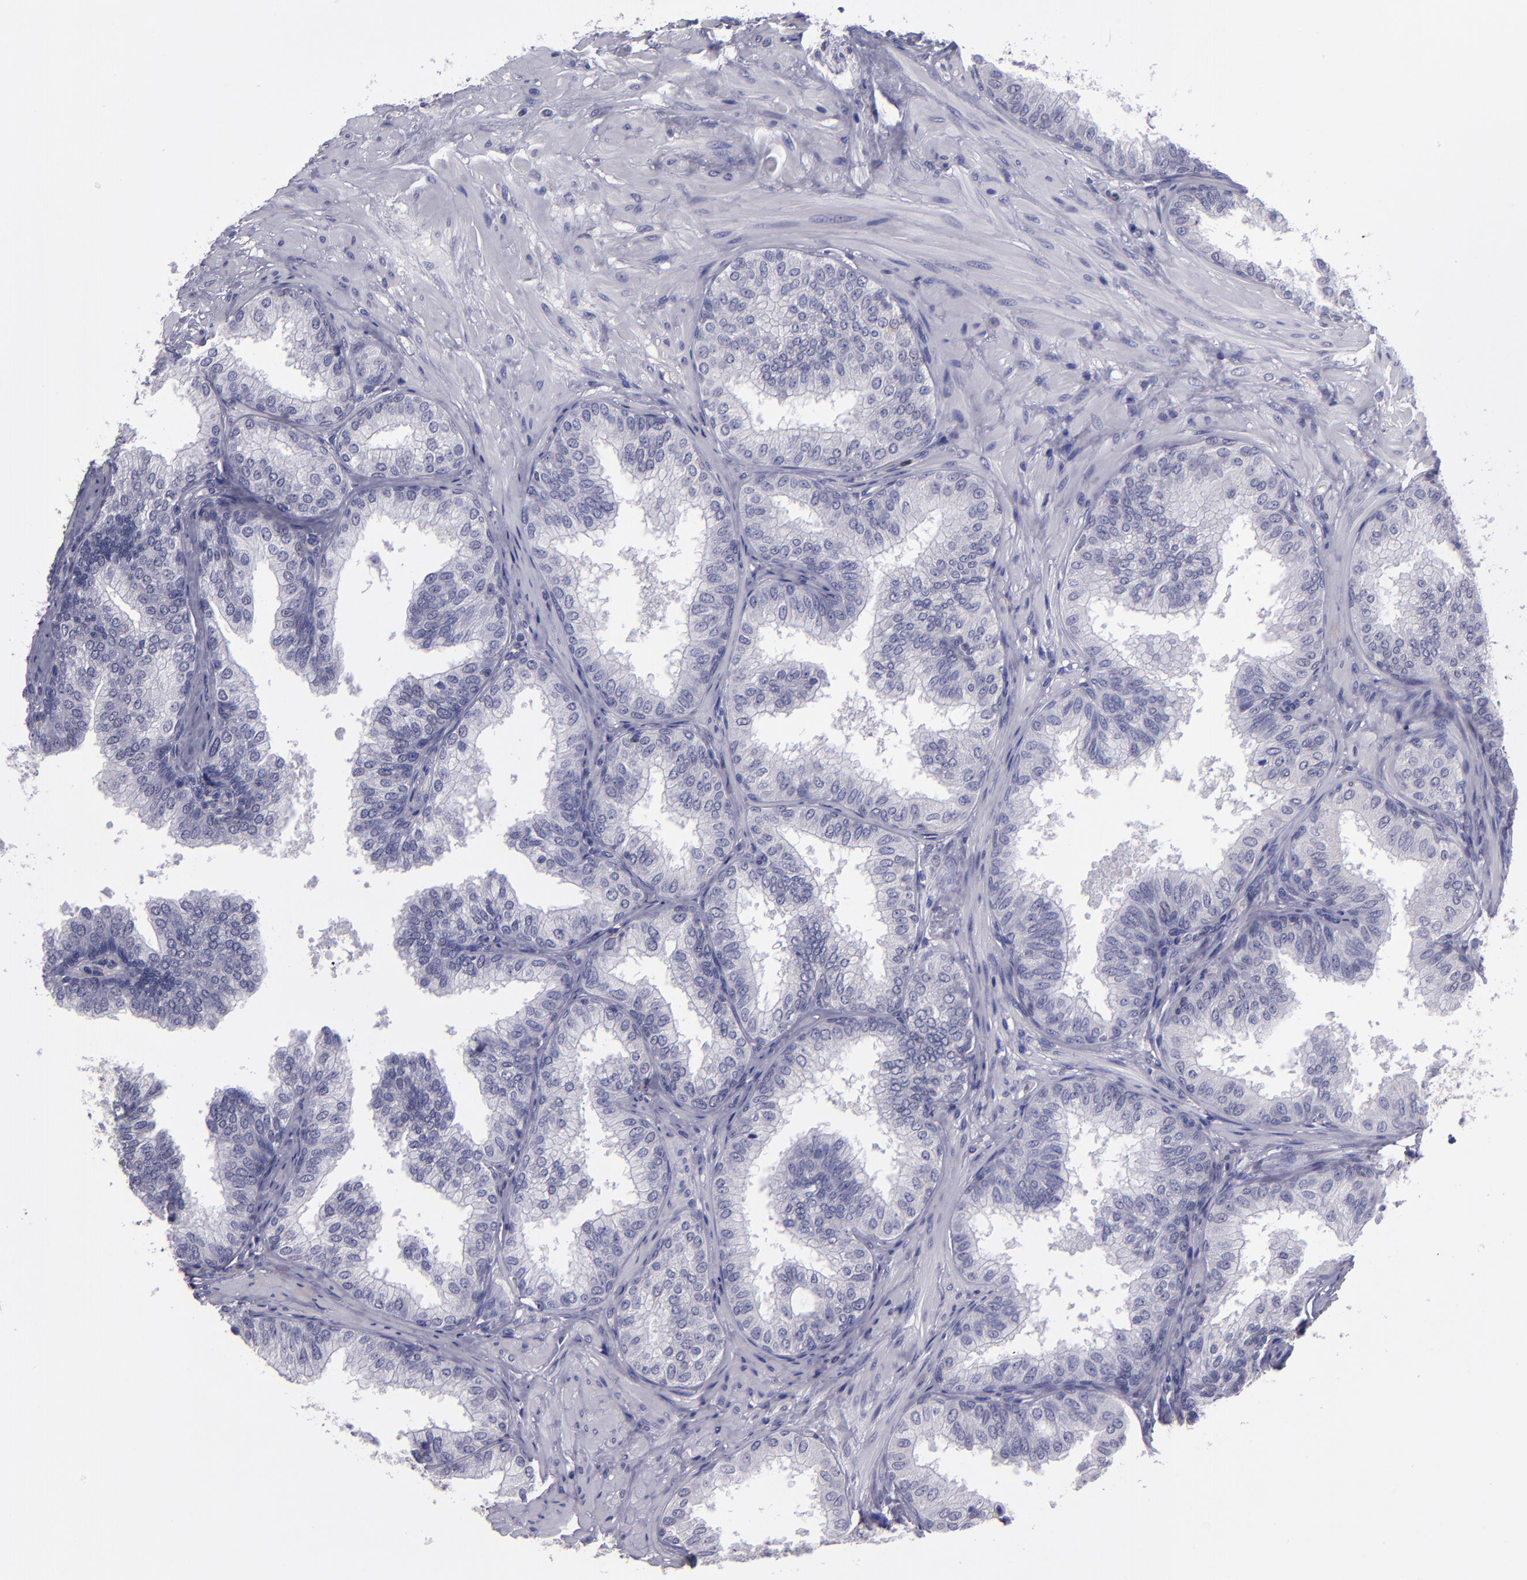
{"staining": {"intensity": "negative", "quantity": "none", "location": "none"}, "tissue": "prostate", "cell_type": "Glandular cells", "image_type": "normal", "snomed": [{"axis": "morphology", "description": "Normal tissue, NOS"}, {"axis": "topography", "description": "Prostate"}], "caption": "IHC of benign human prostate shows no positivity in glandular cells.", "gene": "CEBPE", "patient": {"sex": "male", "age": 60}}